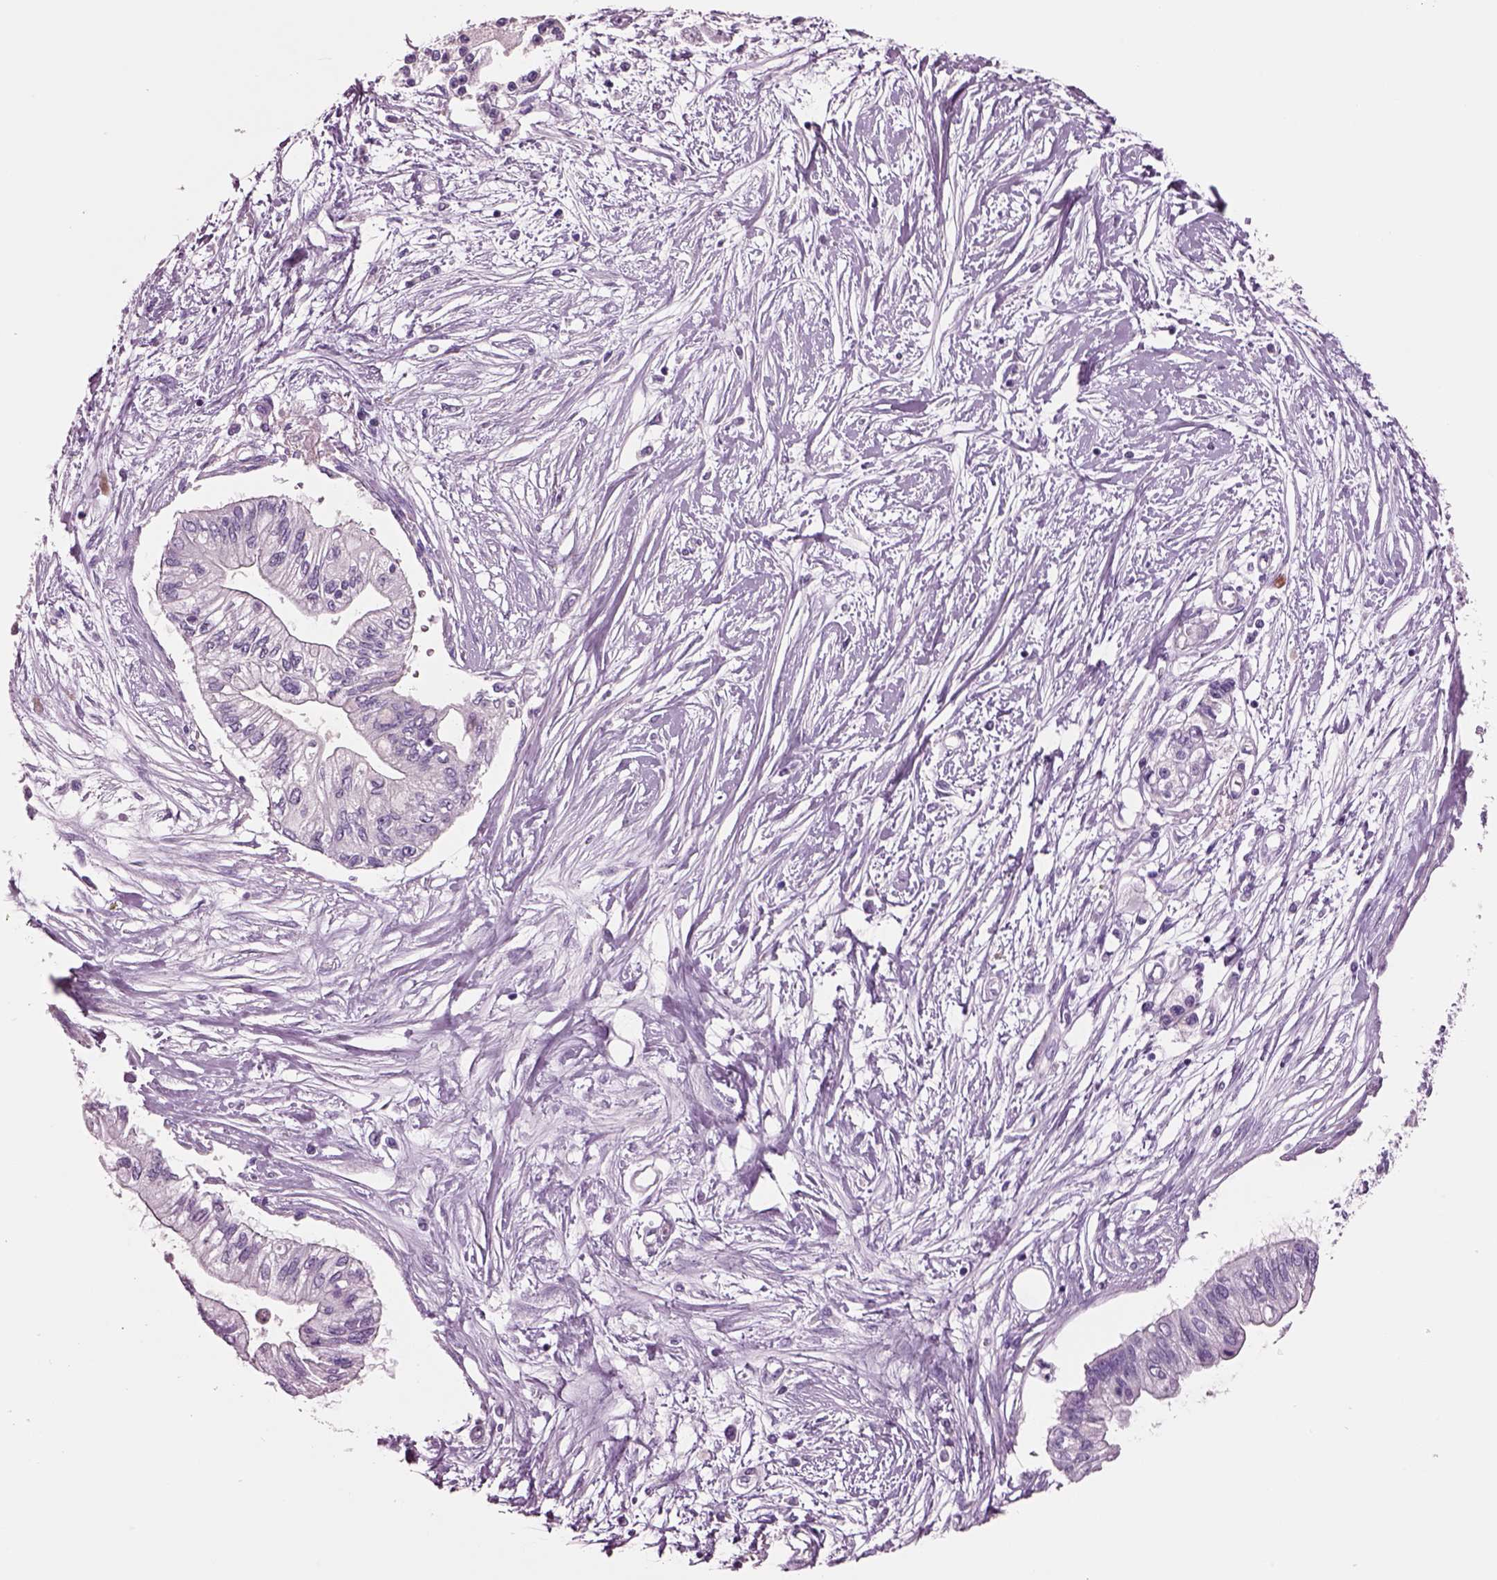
{"staining": {"intensity": "negative", "quantity": "none", "location": "none"}, "tissue": "pancreatic cancer", "cell_type": "Tumor cells", "image_type": "cancer", "snomed": [{"axis": "morphology", "description": "Adenocarcinoma, NOS"}, {"axis": "topography", "description": "Pancreas"}], "caption": "IHC of adenocarcinoma (pancreatic) demonstrates no staining in tumor cells. Brightfield microscopy of IHC stained with DAB (brown) and hematoxylin (blue), captured at high magnification.", "gene": "PLPP7", "patient": {"sex": "female", "age": 77}}